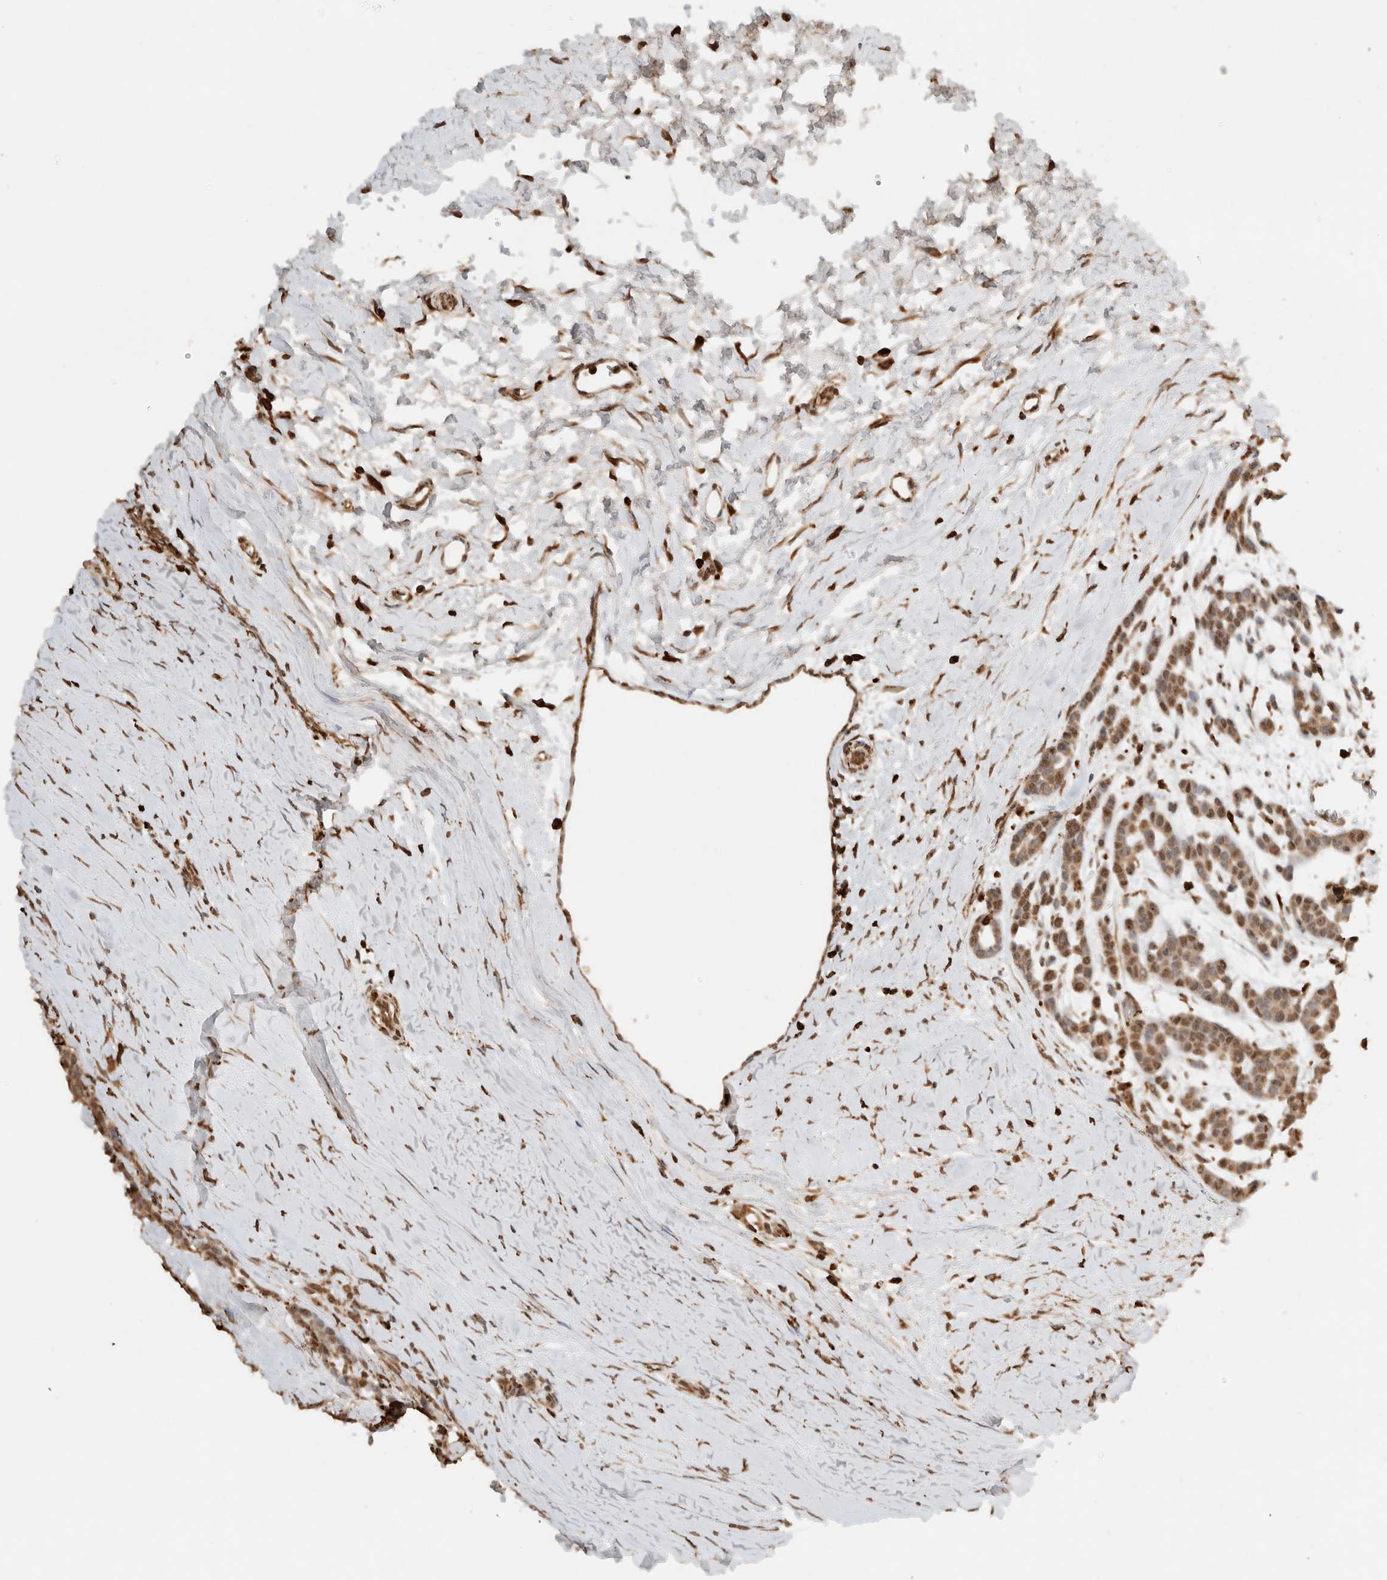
{"staining": {"intensity": "moderate", "quantity": ">75%", "location": "cytoplasmic/membranous"}, "tissue": "head and neck cancer", "cell_type": "Tumor cells", "image_type": "cancer", "snomed": [{"axis": "morphology", "description": "Adenocarcinoma, NOS"}, {"axis": "morphology", "description": "Adenoma, NOS"}, {"axis": "topography", "description": "Head-Neck"}], "caption": "Human adenocarcinoma (head and neck) stained for a protein (brown) reveals moderate cytoplasmic/membranous positive staining in approximately >75% of tumor cells.", "gene": "ERAP1", "patient": {"sex": "female", "age": 55}}